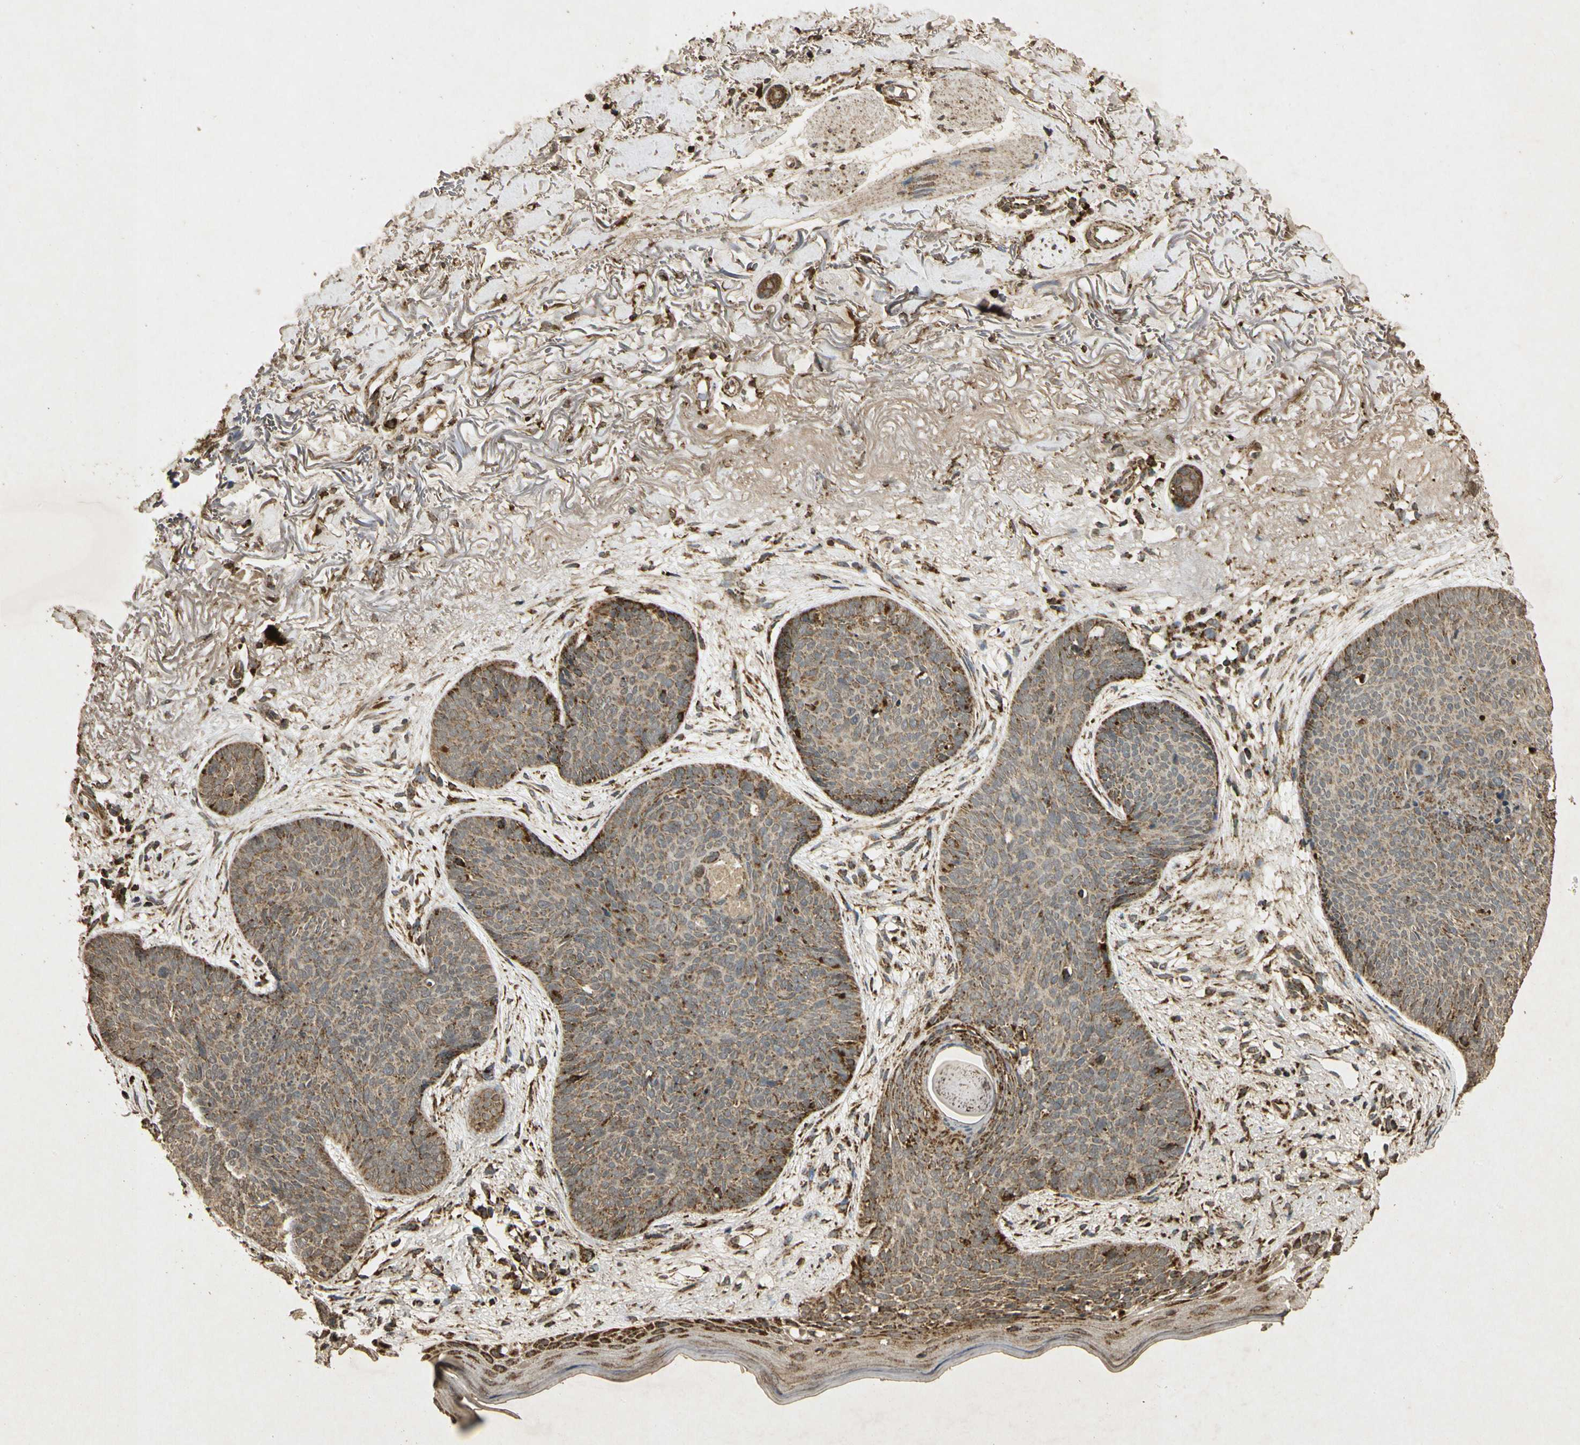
{"staining": {"intensity": "weak", "quantity": ">75%", "location": "cytoplasmic/membranous"}, "tissue": "skin cancer", "cell_type": "Tumor cells", "image_type": "cancer", "snomed": [{"axis": "morphology", "description": "Normal tissue, NOS"}, {"axis": "morphology", "description": "Basal cell carcinoma"}, {"axis": "topography", "description": "Skin"}], "caption": "Immunohistochemical staining of human skin cancer demonstrates weak cytoplasmic/membranous protein expression in approximately >75% of tumor cells. Immunohistochemistry (ihc) stains the protein of interest in brown and the nuclei are stained blue.", "gene": "PRDX3", "patient": {"sex": "female", "age": 70}}